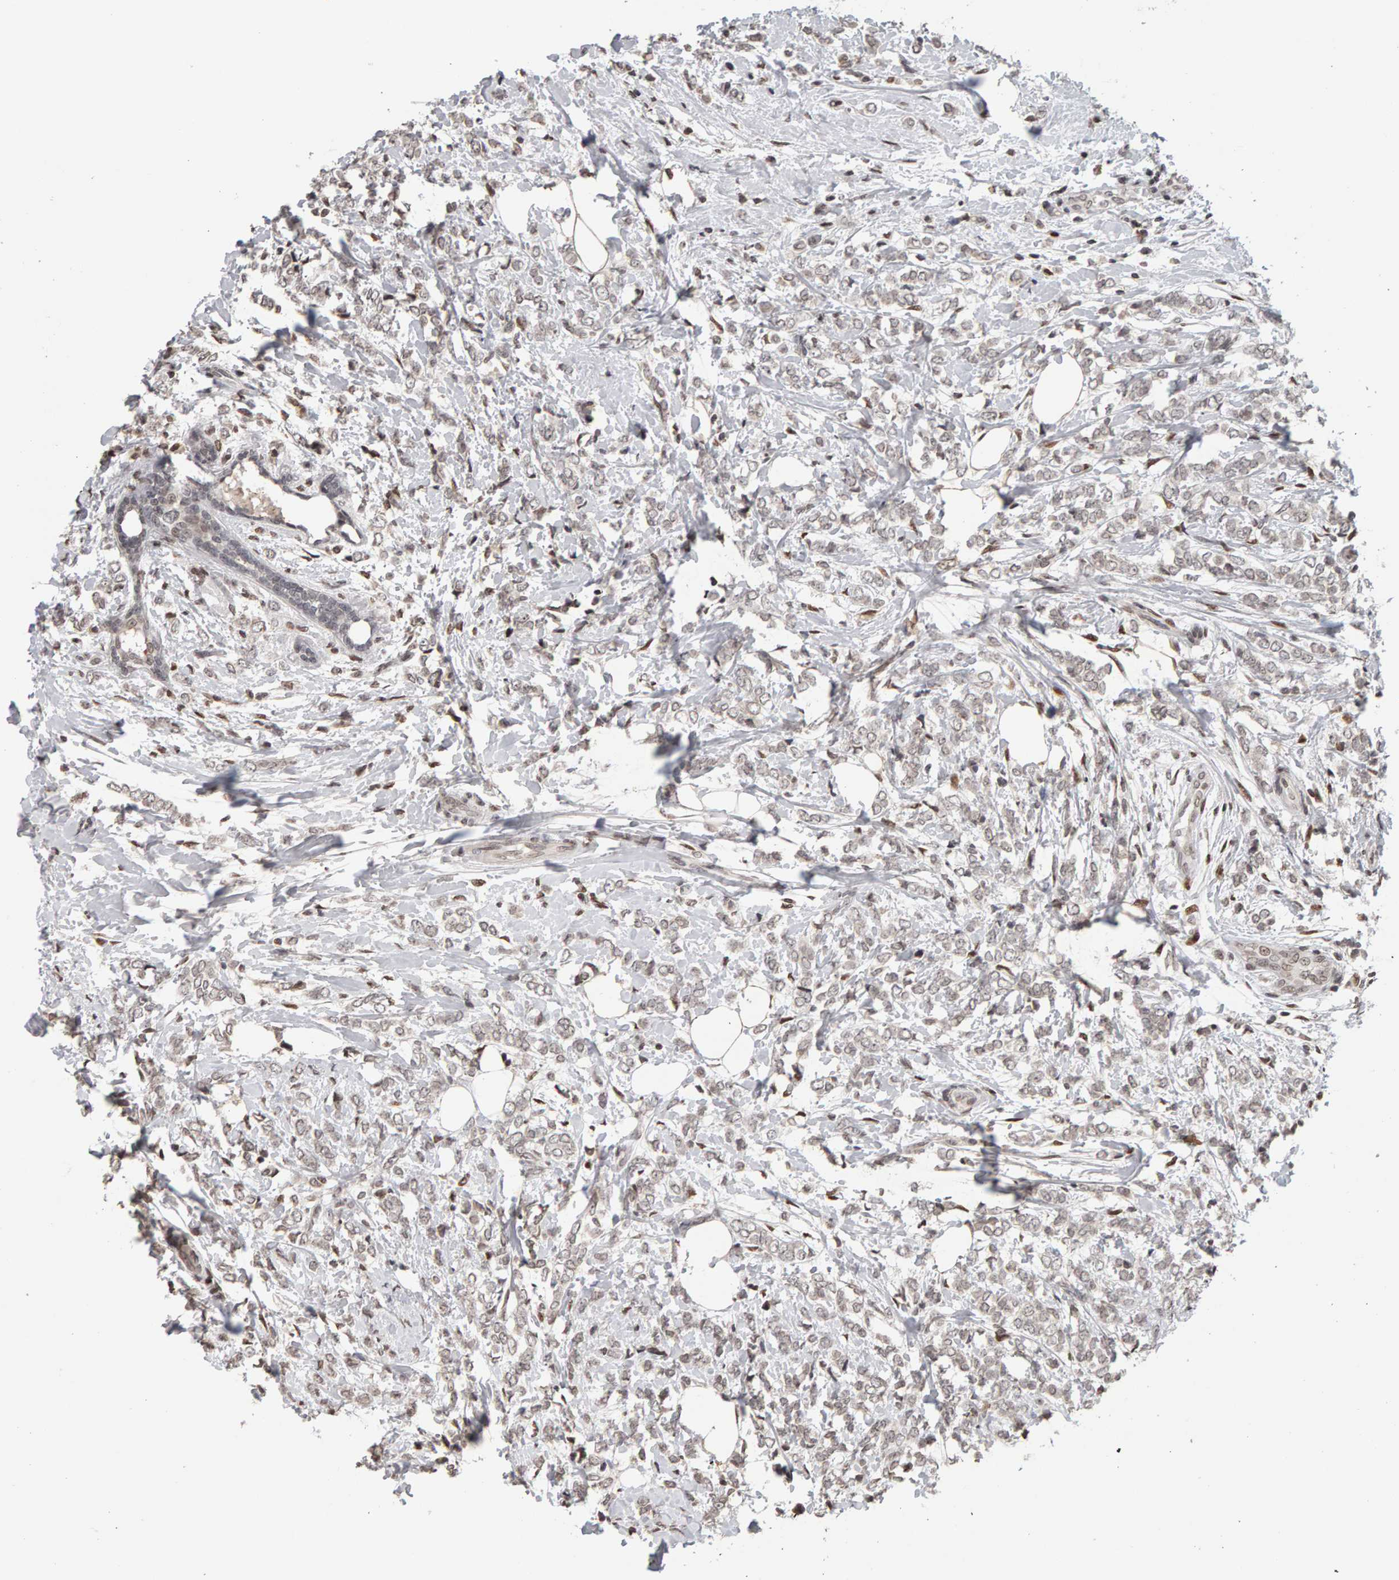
{"staining": {"intensity": "weak", "quantity": ">75%", "location": "nuclear"}, "tissue": "breast cancer", "cell_type": "Tumor cells", "image_type": "cancer", "snomed": [{"axis": "morphology", "description": "Normal tissue, NOS"}, {"axis": "morphology", "description": "Lobular carcinoma"}, {"axis": "topography", "description": "Breast"}], "caption": "Protein staining by immunohistochemistry (IHC) displays weak nuclear positivity in about >75% of tumor cells in breast lobular carcinoma. (DAB = brown stain, brightfield microscopy at high magnification).", "gene": "TRAM1", "patient": {"sex": "female", "age": 47}}